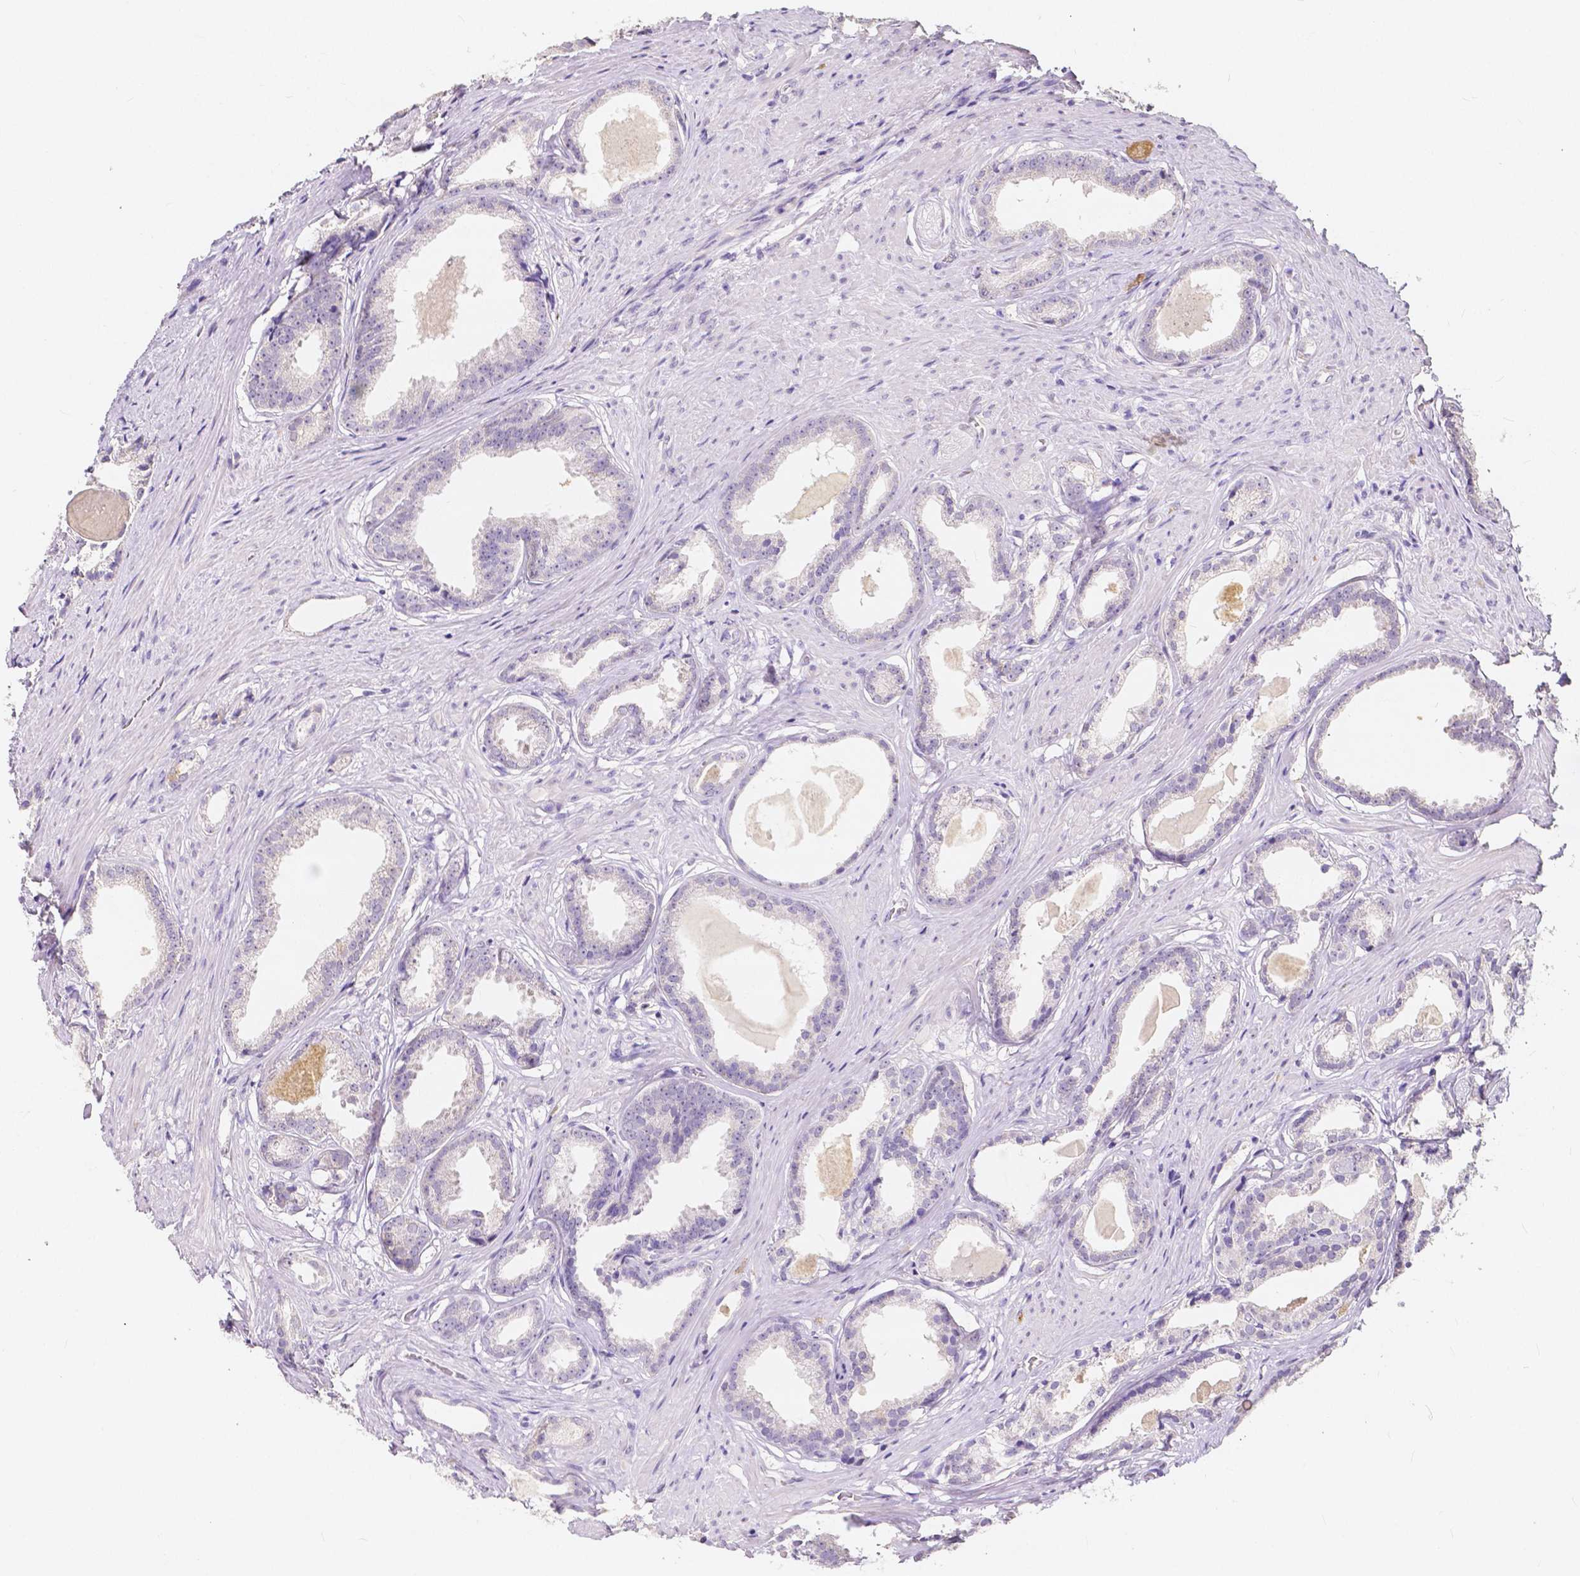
{"staining": {"intensity": "negative", "quantity": "none", "location": "none"}, "tissue": "prostate cancer", "cell_type": "Tumor cells", "image_type": "cancer", "snomed": [{"axis": "morphology", "description": "Adenocarcinoma, Low grade"}, {"axis": "topography", "description": "Prostate"}], "caption": "DAB (3,3'-diaminobenzidine) immunohistochemical staining of human prostate cancer displays no significant staining in tumor cells.", "gene": "ACP5", "patient": {"sex": "male", "age": 65}}